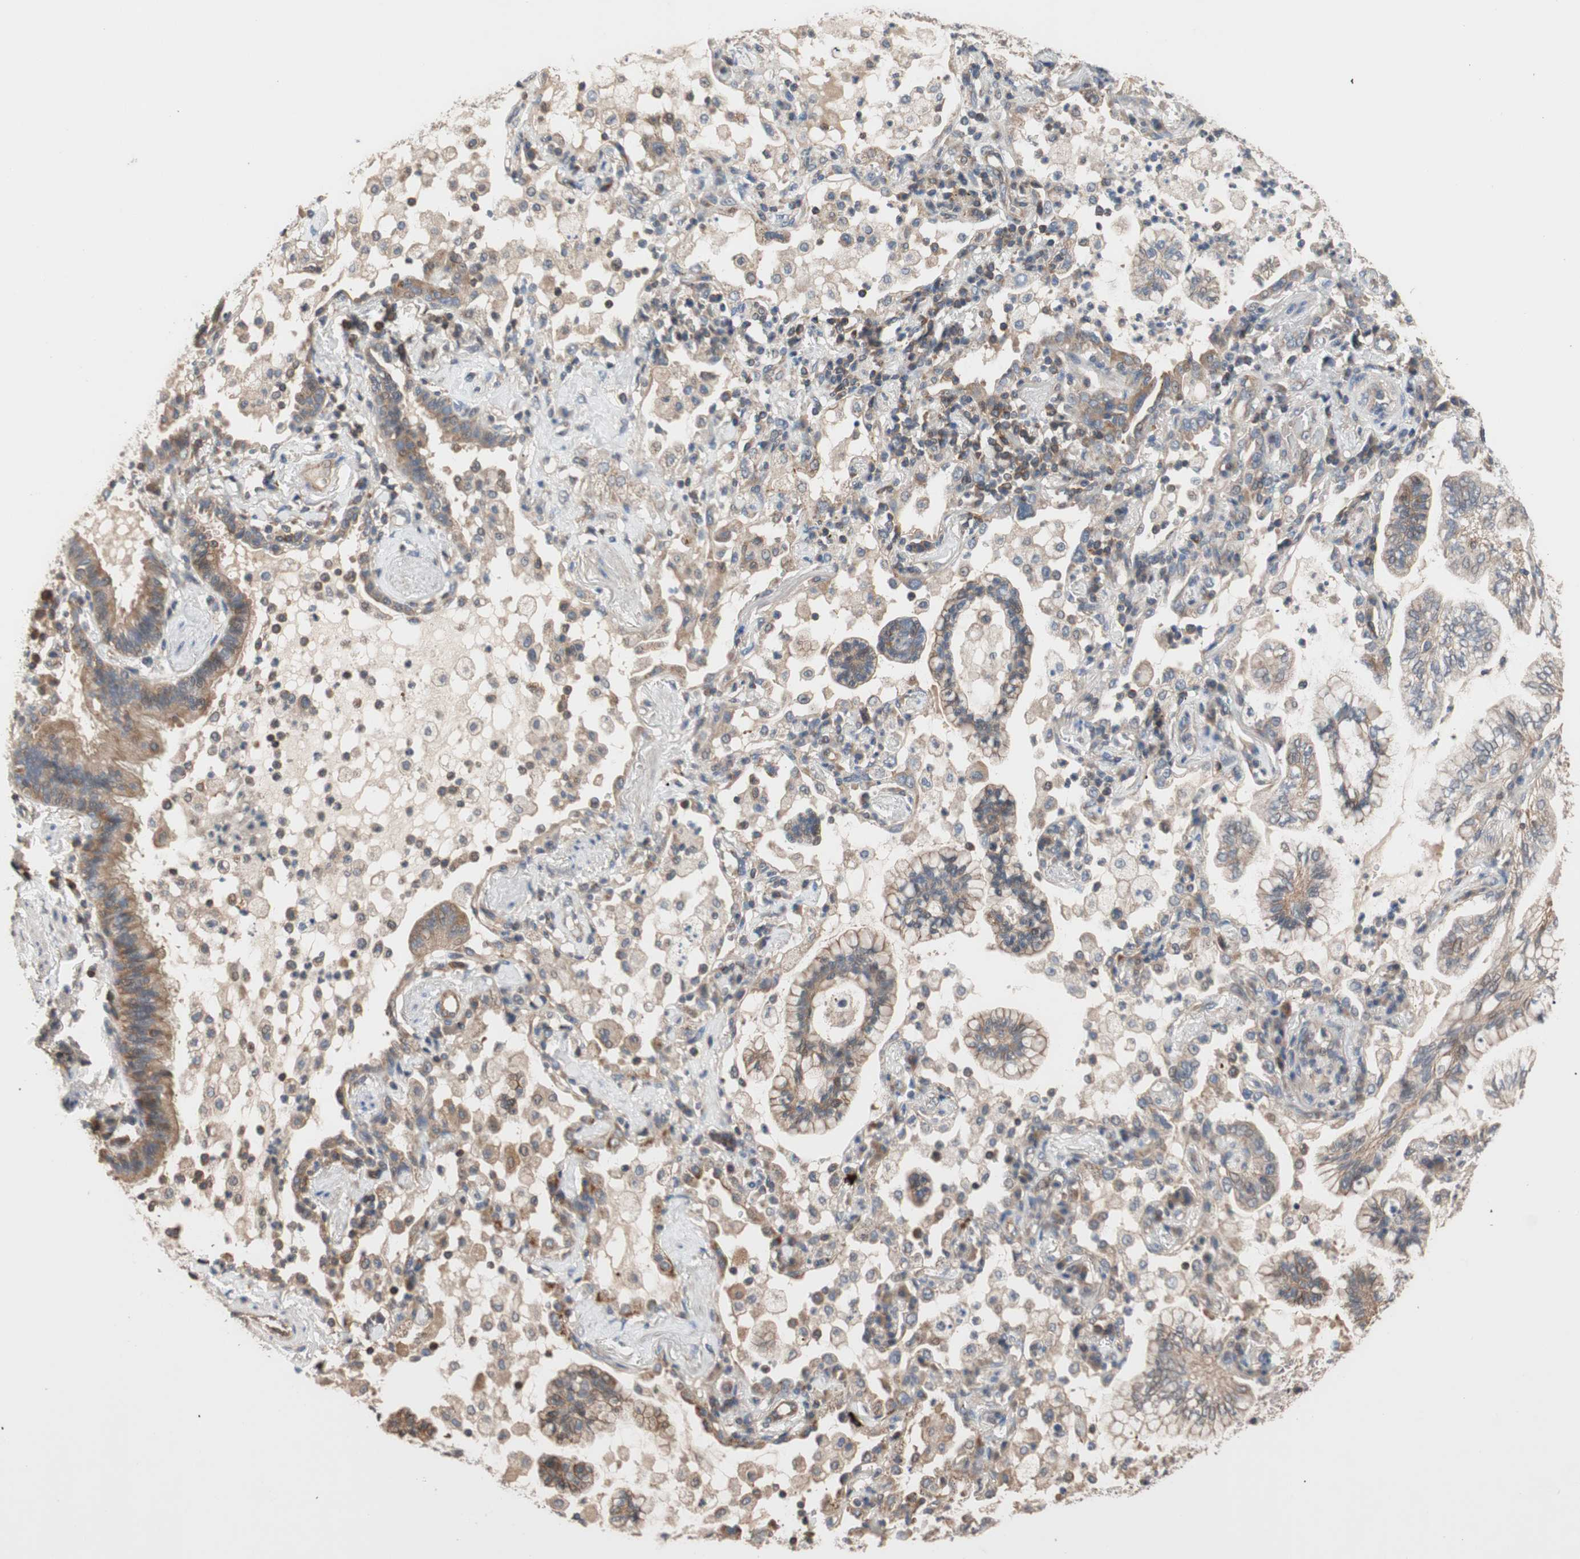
{"staining": {"intensity": "moderate", "quantity": ">75%", "location": "cytoplasmic/membranous"}, "tissue": "lung cancer", "cell_type": "Tumor cells", "image_type": "cancer", "snomed": [{"axis": "morphology", "description": "Normal tissue, NOS"}, {"axis": "morphology", "description": "Adenocarcinoma, NOS"}, {"axis": "topography", "description": "Bronchus"}, {"axis": "topography", "description": "Lung"}], "caption": "The image shows a brown stain indicating the presence of a protein in the cytoplasmic/membranous of tumor cells in lung cancer (adenocarcinoma). The protein of interest is stained brown, and the nuclei are stained in blue (DAB (3,3'-diaminobenzidine) IHC with brightfield microscopy, high magnification).", "gene": "MAP4K2", "patient": {"sex": "female", "age": 70}}